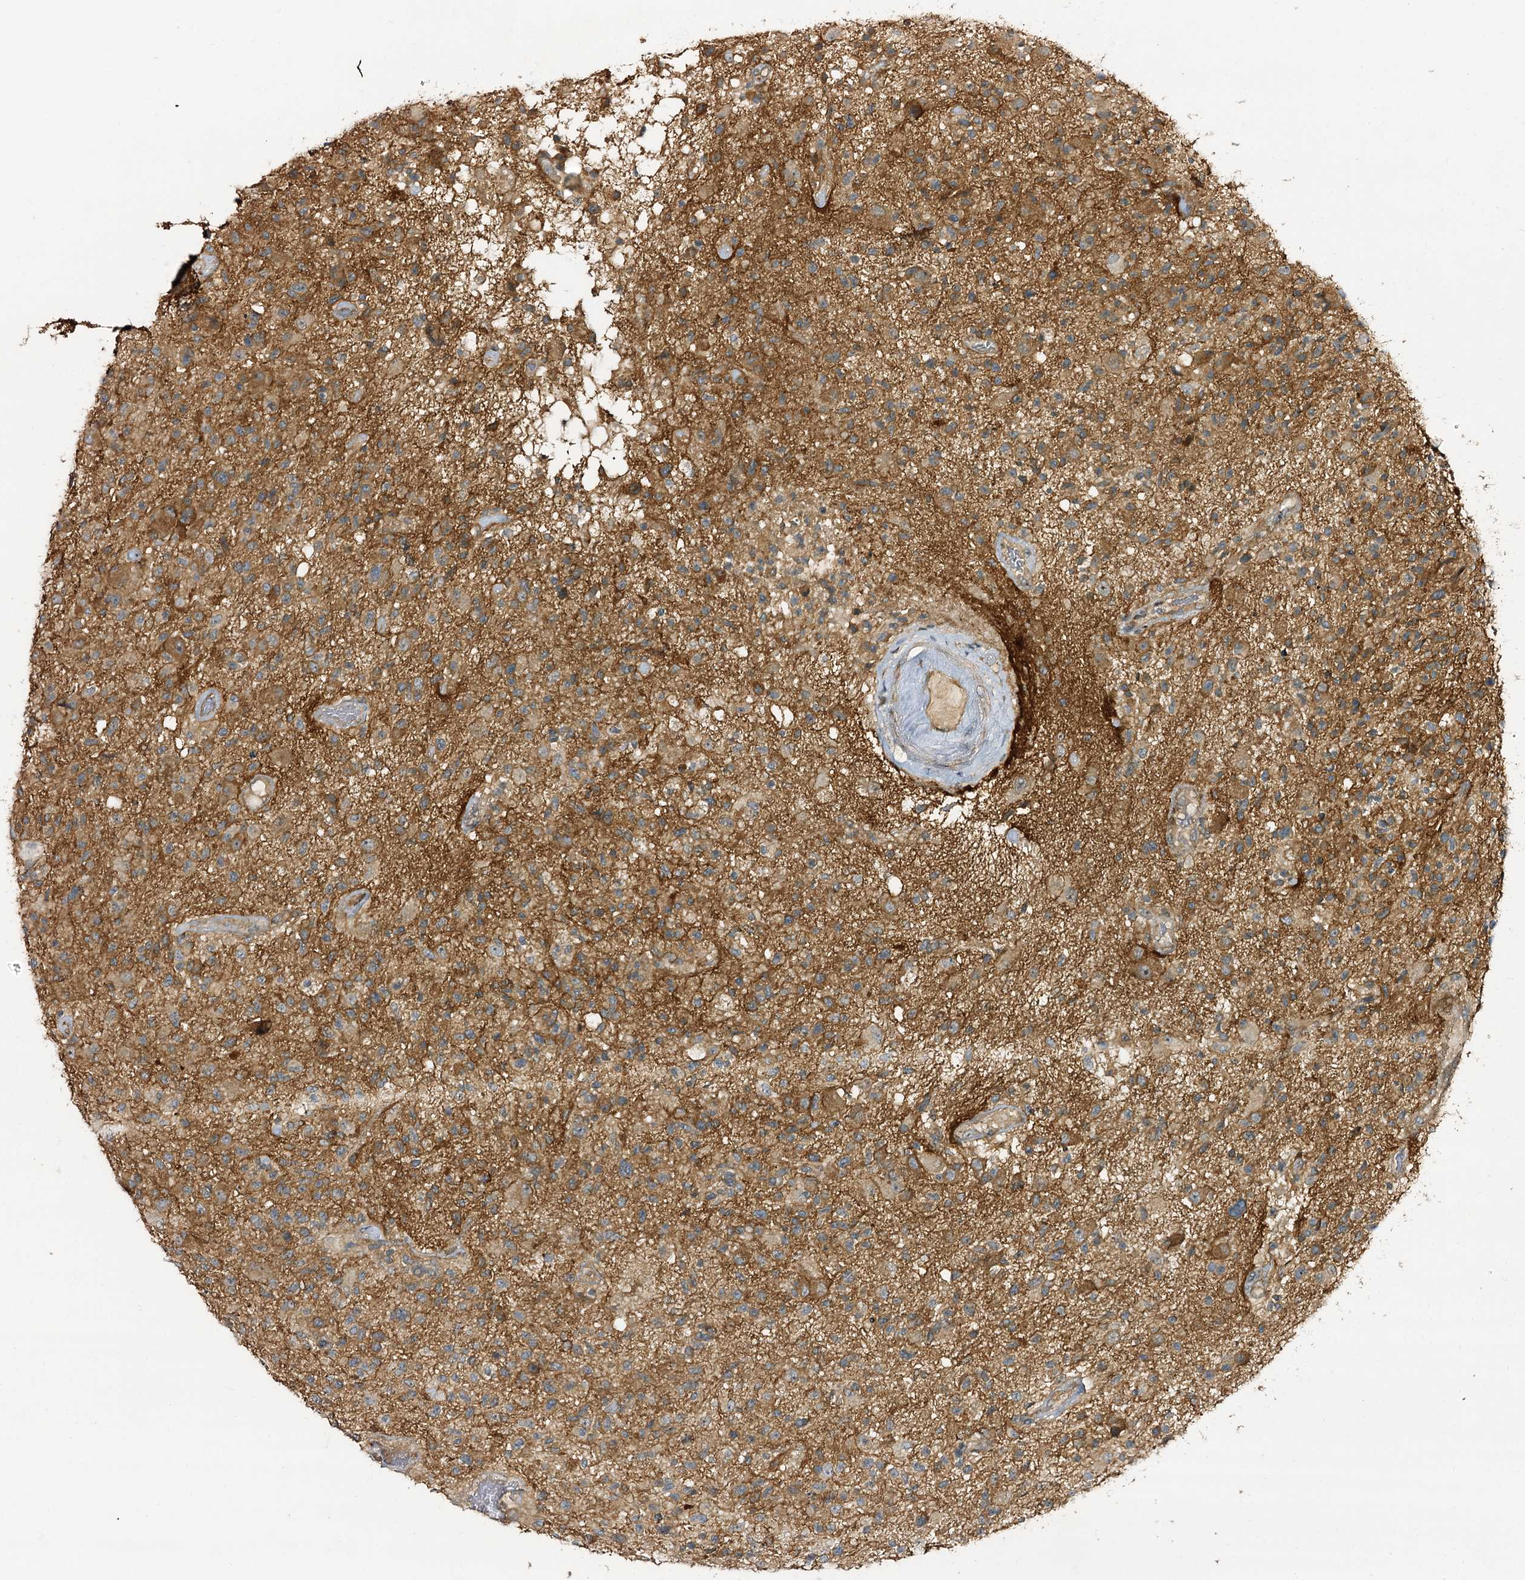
{"staining": {"intensity": "moderate", "quantity": "<25%", "location": "cytoplasmic/membranous"}, "tissue": "glioma", "cell_type": "Tumor cells", "image_type": "cancer", "snomed": [{"axis": "morphology", "description": "Glioma, malignant, High grade"}, {"axis": "morphology", "description": "Glioblastoma, NOS"}, {"axis": "topography", "description": "Brain"}], "caption": "IHC image of neoplastic tissue: human glioma stained using immunohistochemistry (IHC) demonstrates low levels of moderate protein expression localized specifically in the cytoplasmic/membranous of tumor cells, appearing as a cytoplasmic/membranous brown color.", "gene": "C11orf80", "patient": {"sex": "male", "age": 60}}